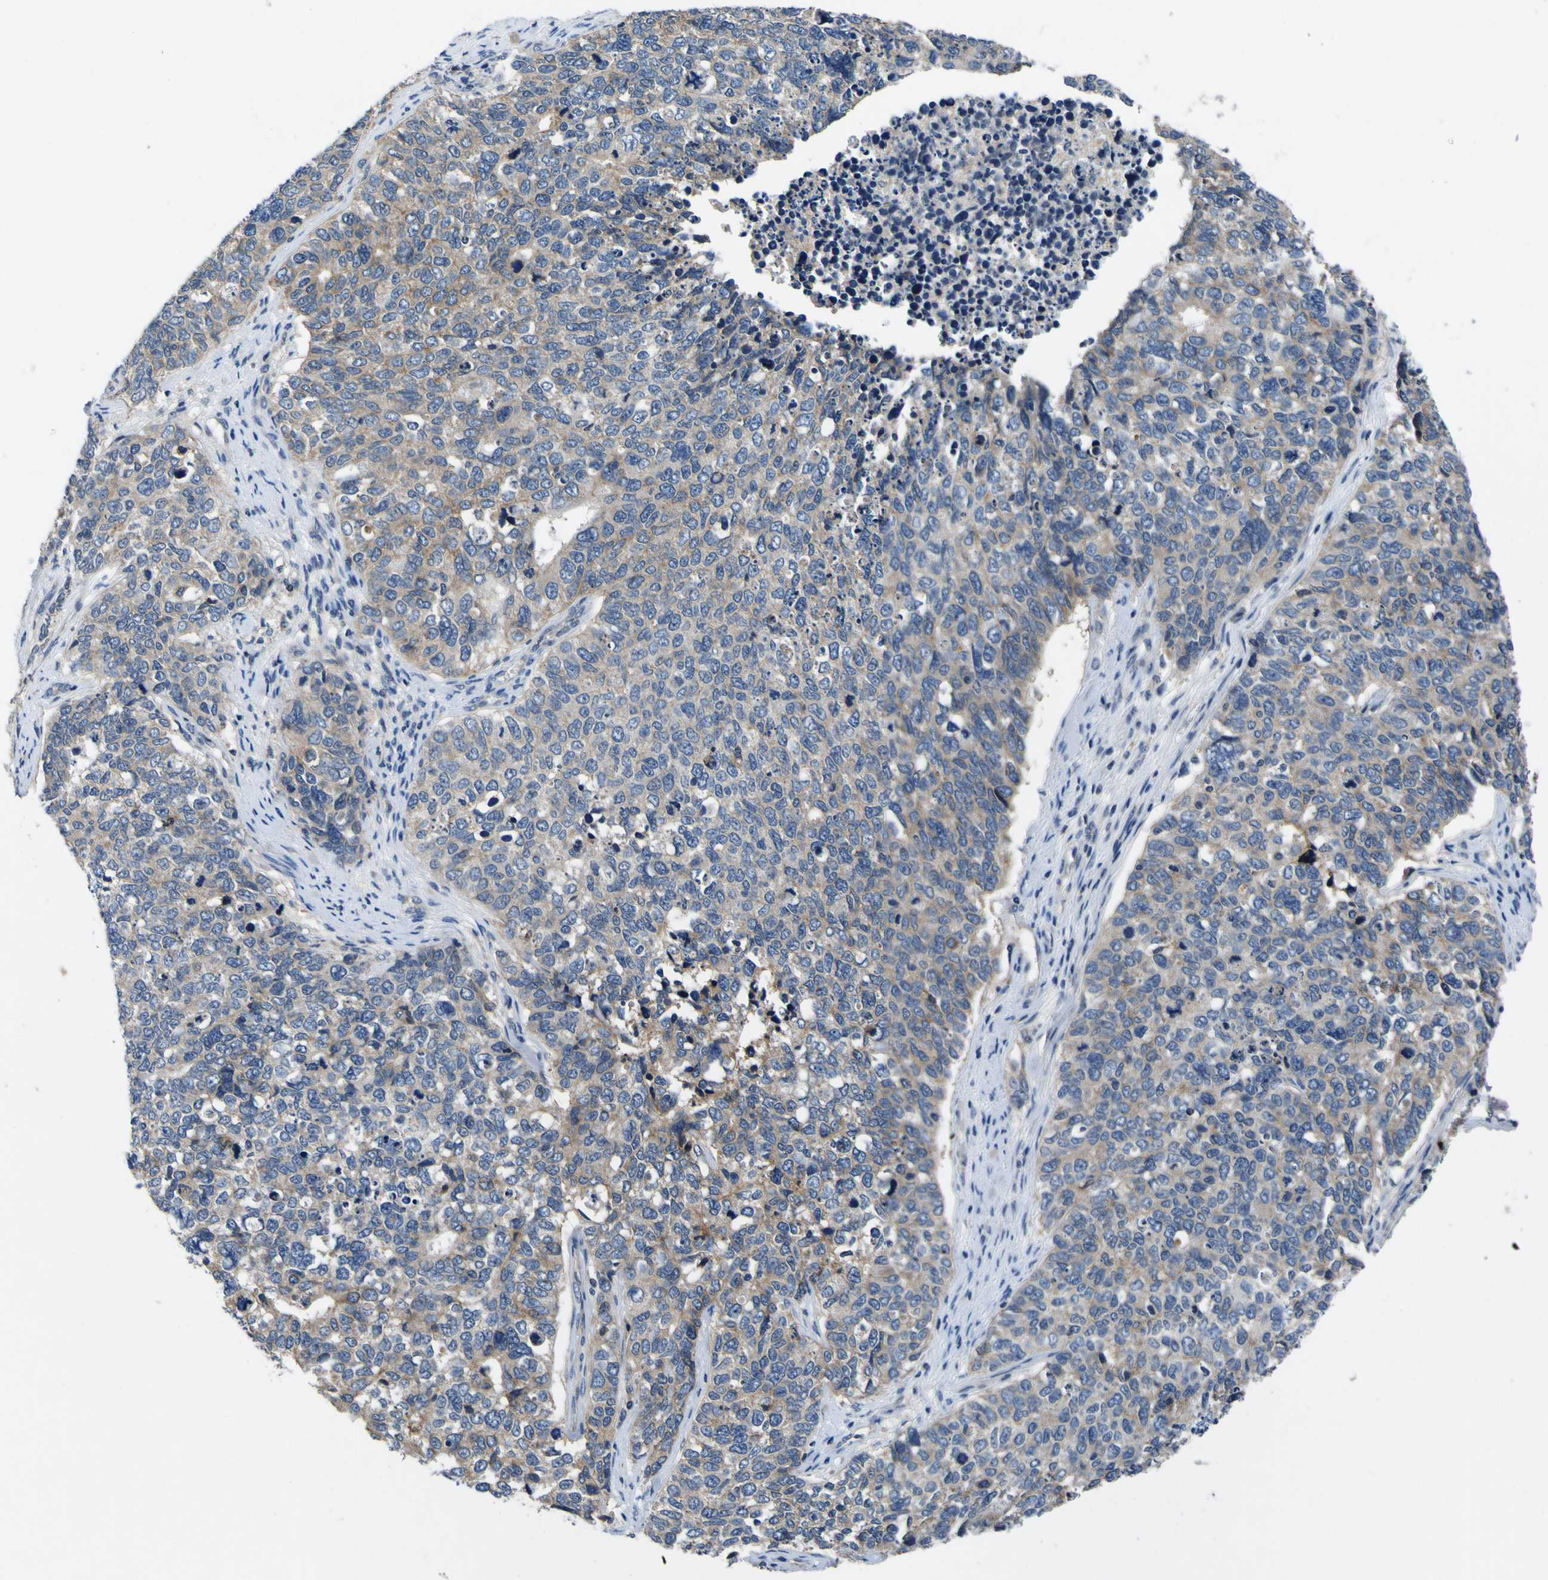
{"staining": {"intensity": "weak", "quantity": "25%-75%", "location": "cytoplasmic/membranous"}, "tissue": "cervical cancer", "cell_type": "Tumor cells", "image_type": "cancer", "snomed": [{"axis": "morphology", "description": "Squamous cell carcinoma, NOS"}, {"axis": "topography", "description": "Cervix"}], "caption": "Immunohistochemical staining of human cervical cancer reveals weak cytoplasmic/membranous protein expression in about 25%-75% of tumor cells.", "gene": "EPHB4", "patient": {"sex": "female", "age": 63}}